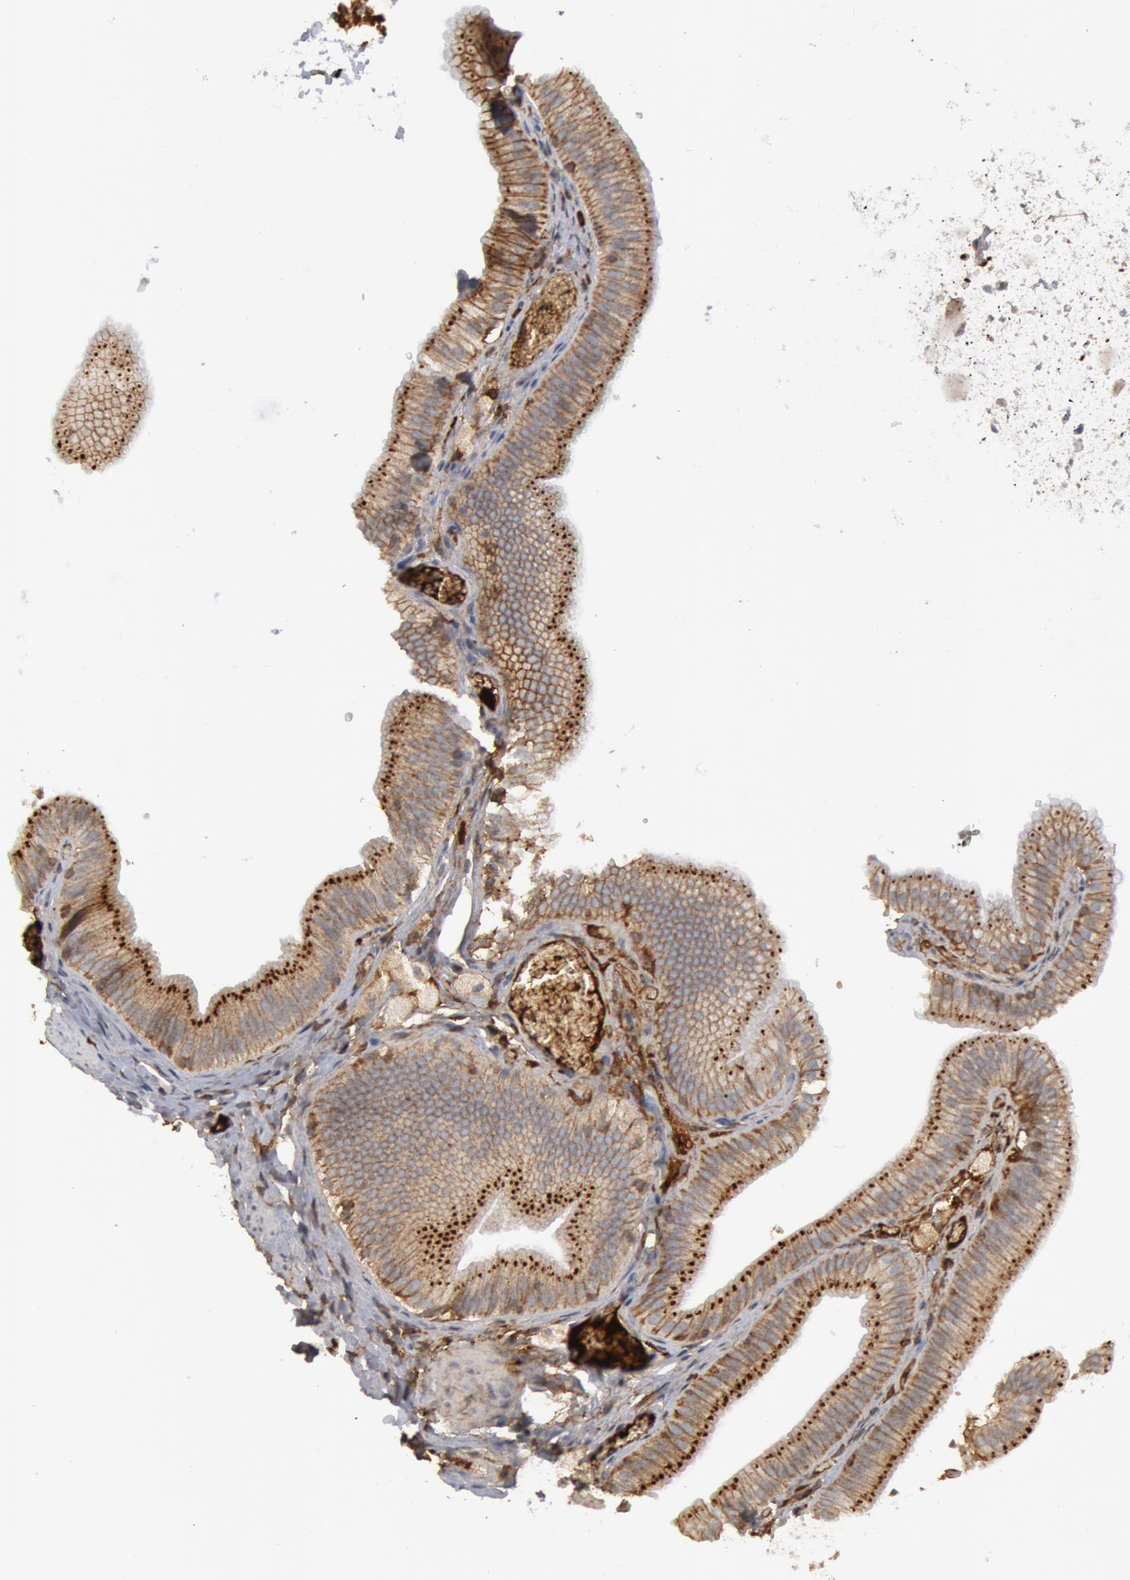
{"staining": {"intensity": "moderate", "quantity": ">75%", "location": "cytoplasmic/membranous"}, "tissue": "gallbladder", "cell_type": "Glandular cells", "image_type": "normal", "snomed": [{"axis": "morphology", "description": "Normal tissue, NOS"}, {"axis": "topography", "description": "Gallbladder"}], "caption": "Immunohistochemistry (DAB) staining of normal gallbladder exhibits moderate cytoplasmic/membranous protein expression in about >75% of glandular cells.", "gene": "C1QC", "patient": {"sex": "female", "age": 24}}